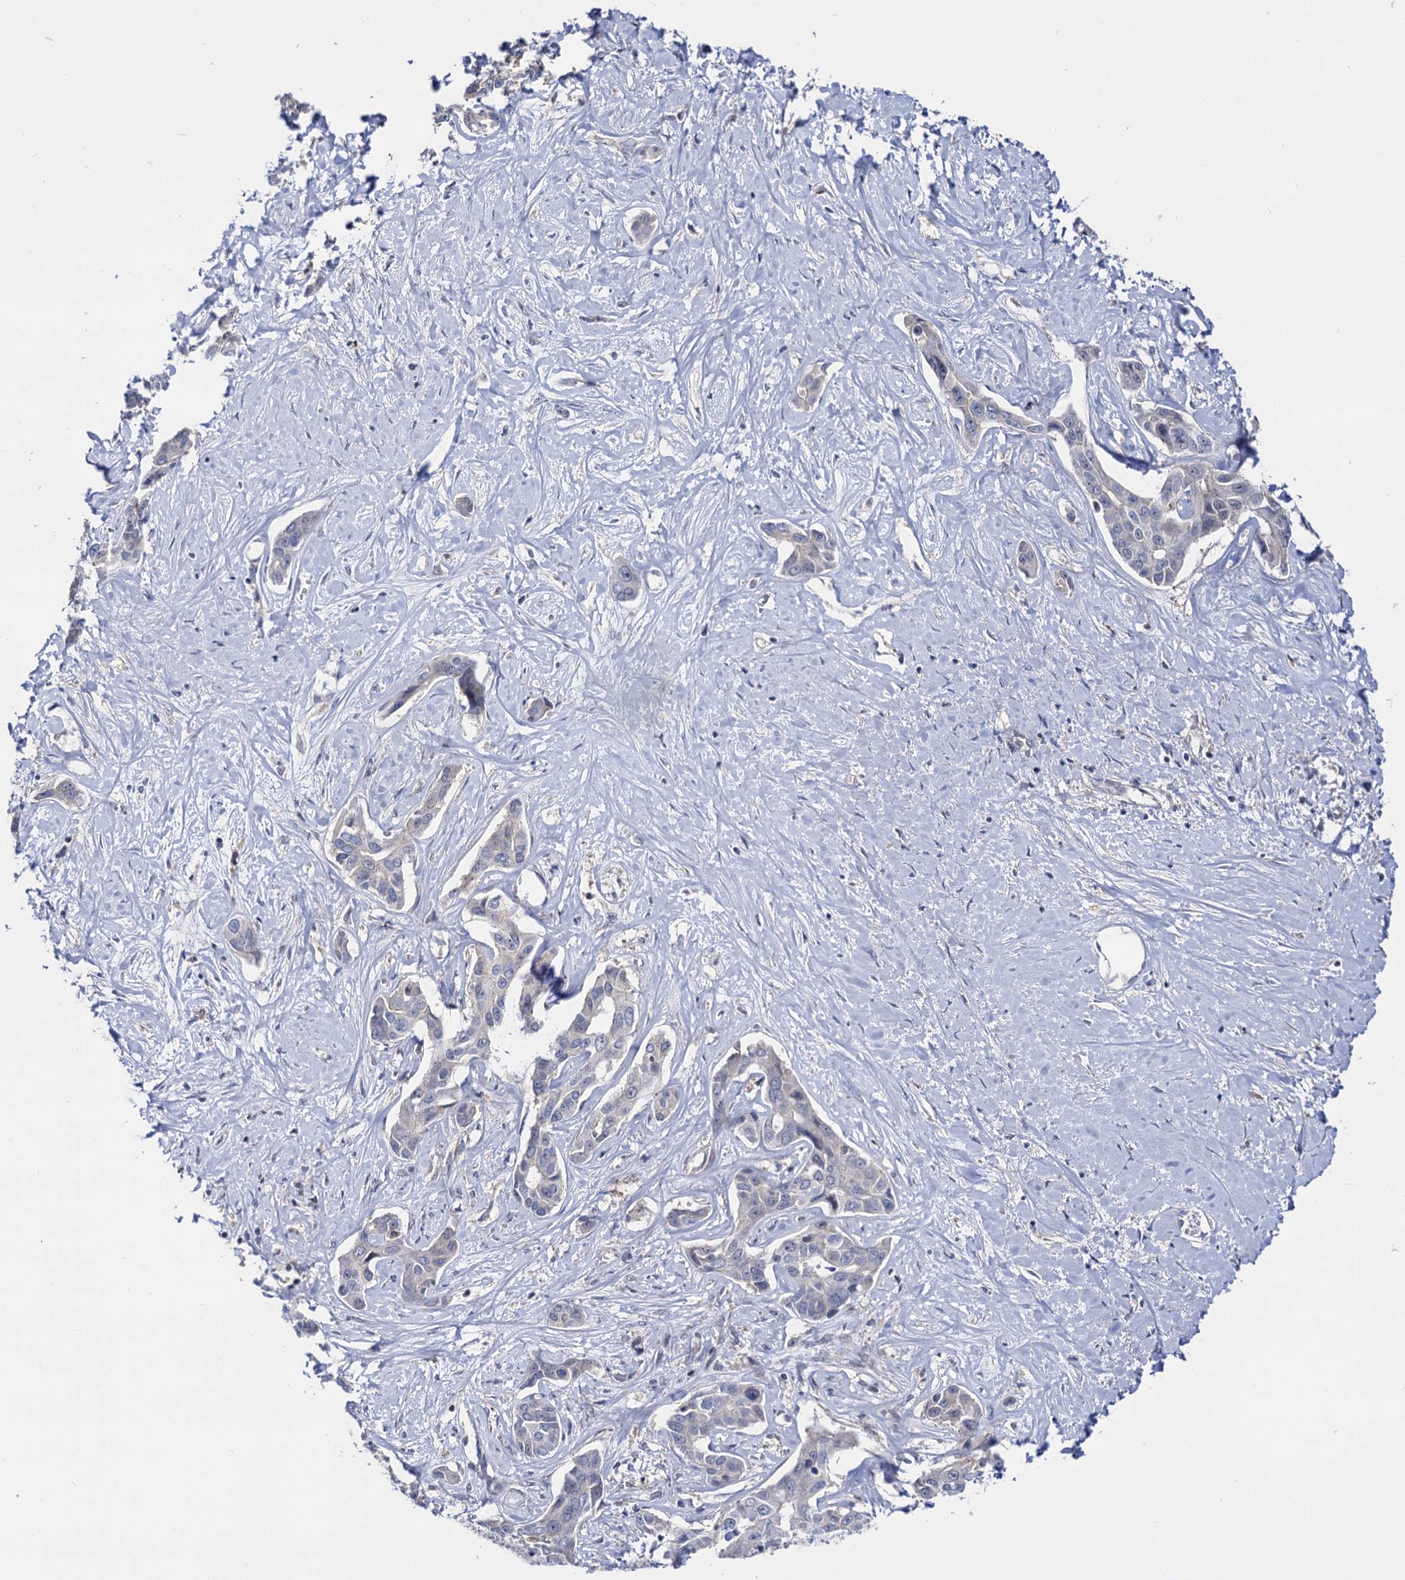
{"staining": {"intensity": "negative", "quantity": "none", "location": "none"}, "tissue": "liver cancer", "cell_type": "Tumor cells", "image_type": "cancer", "snomed": [{"axis": "morphology", "description": "Cholangiocarcinoma"}, {"axis": "topography", "description": "Liver"}], "caption": "A photomicrograph of liver cancer (cholangiocarcinoma) stained for a protein exhibits no brown staining in tumor cells.", "gene": "NEK10", "patient": {"sex": "male", "age": 59}}